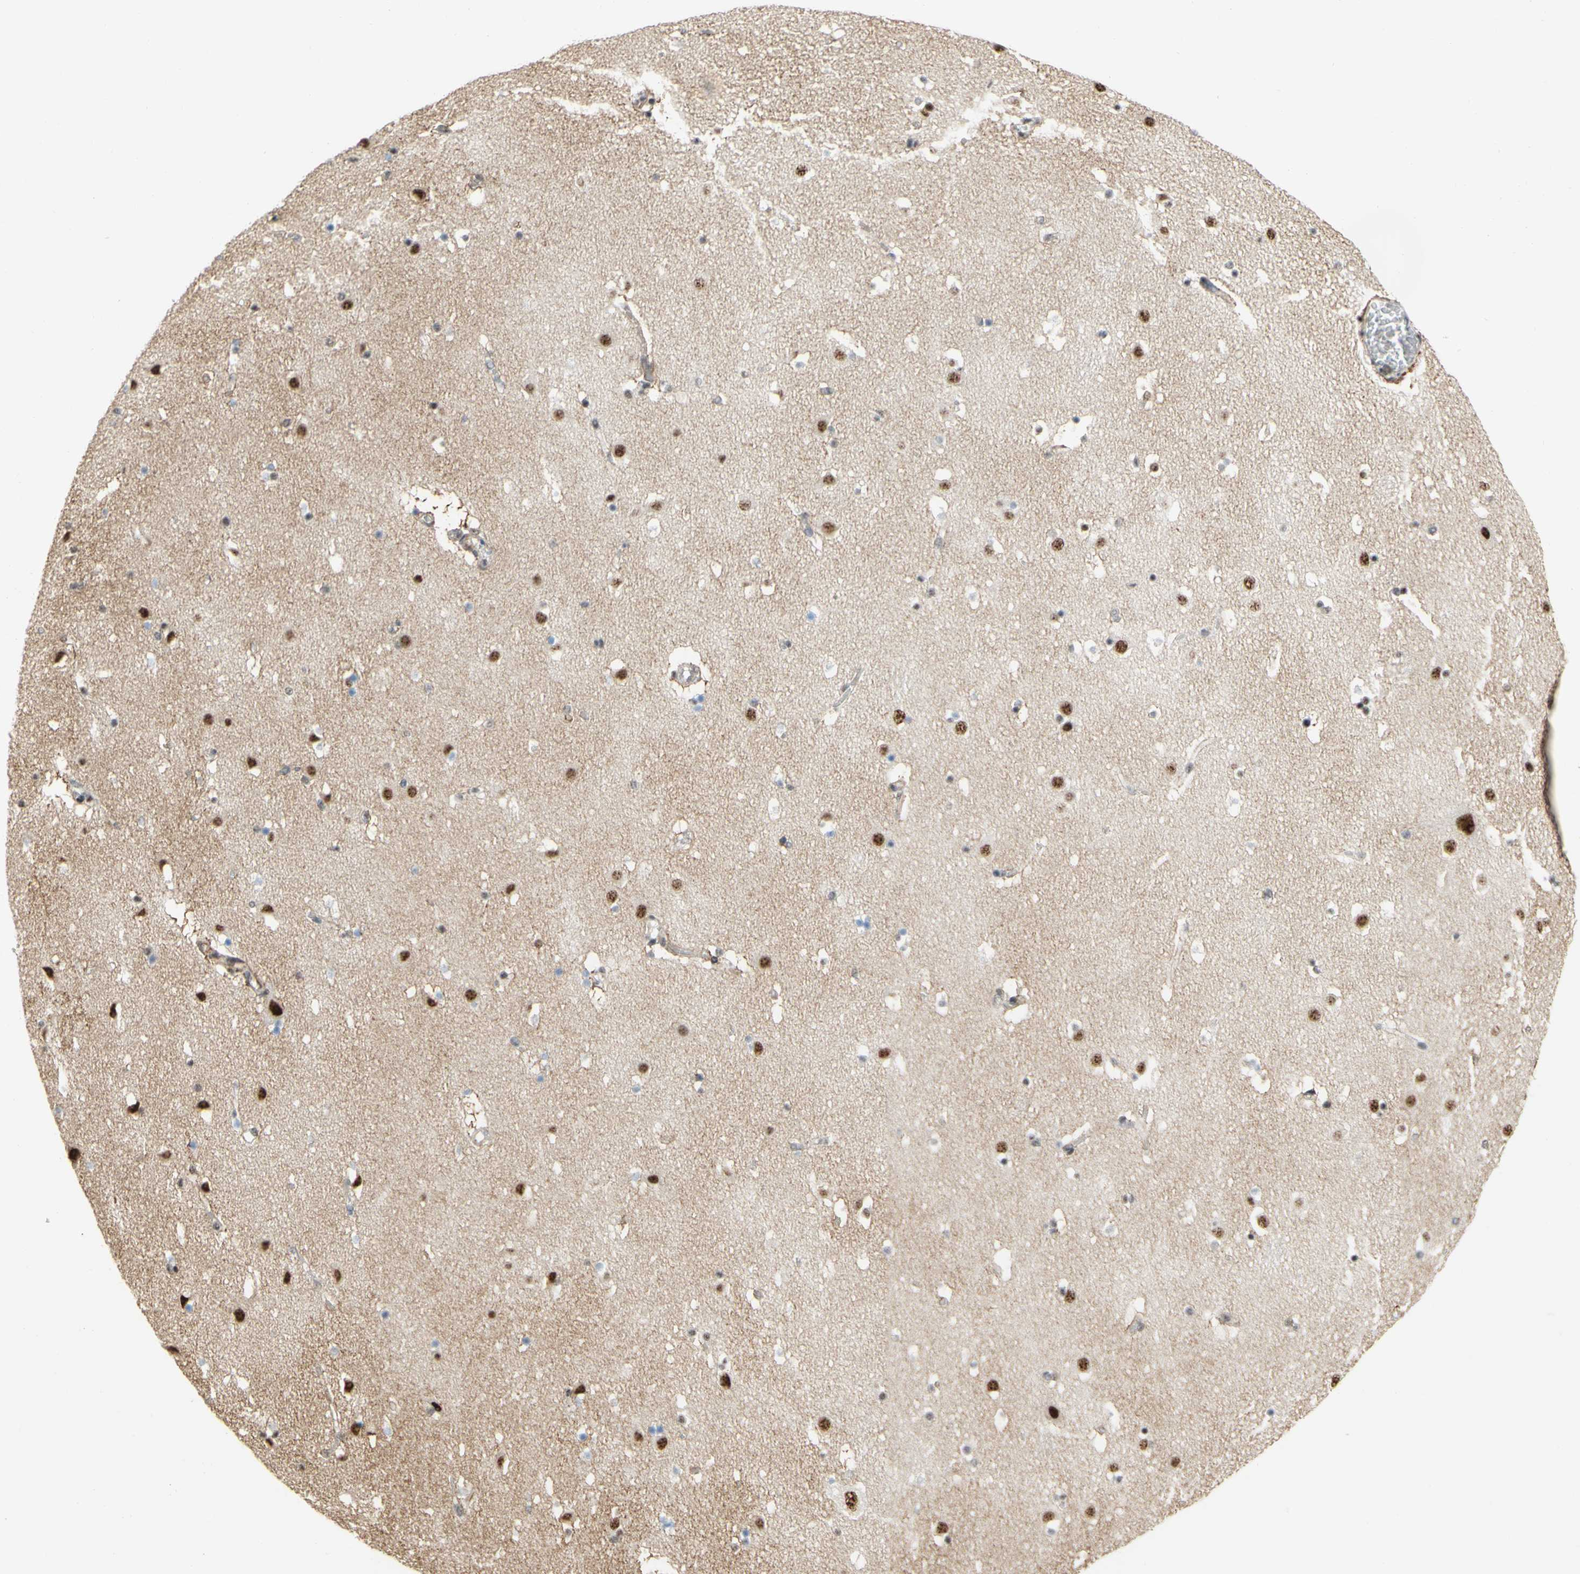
{"staining": {"intensity": "strong", "quantity": ">75%", "location": "nuclear"}, "tissue": "caudate", "cell_type": "Glial cells", "image_type": "normal", "snomed": [{"axis": "morphology", "description": "Normal tissue, NOS"}, {"axis": "topography", "description": "Lateral ventricle wall"}], "caption": "Immunohistochemical staining of benign human caudate demonstrates >75% levels of strong nuclear protein staining in about >75% of glial cells. The staining was performed using DAB (3,3'-diaminobenzidine) to visualize the protein expression in brown, while the nuclei were stained in blue with hematoxylin (Magnification: 20x).", "gene": "SAP18", "patient": {"sex": "male", "age": 45}}